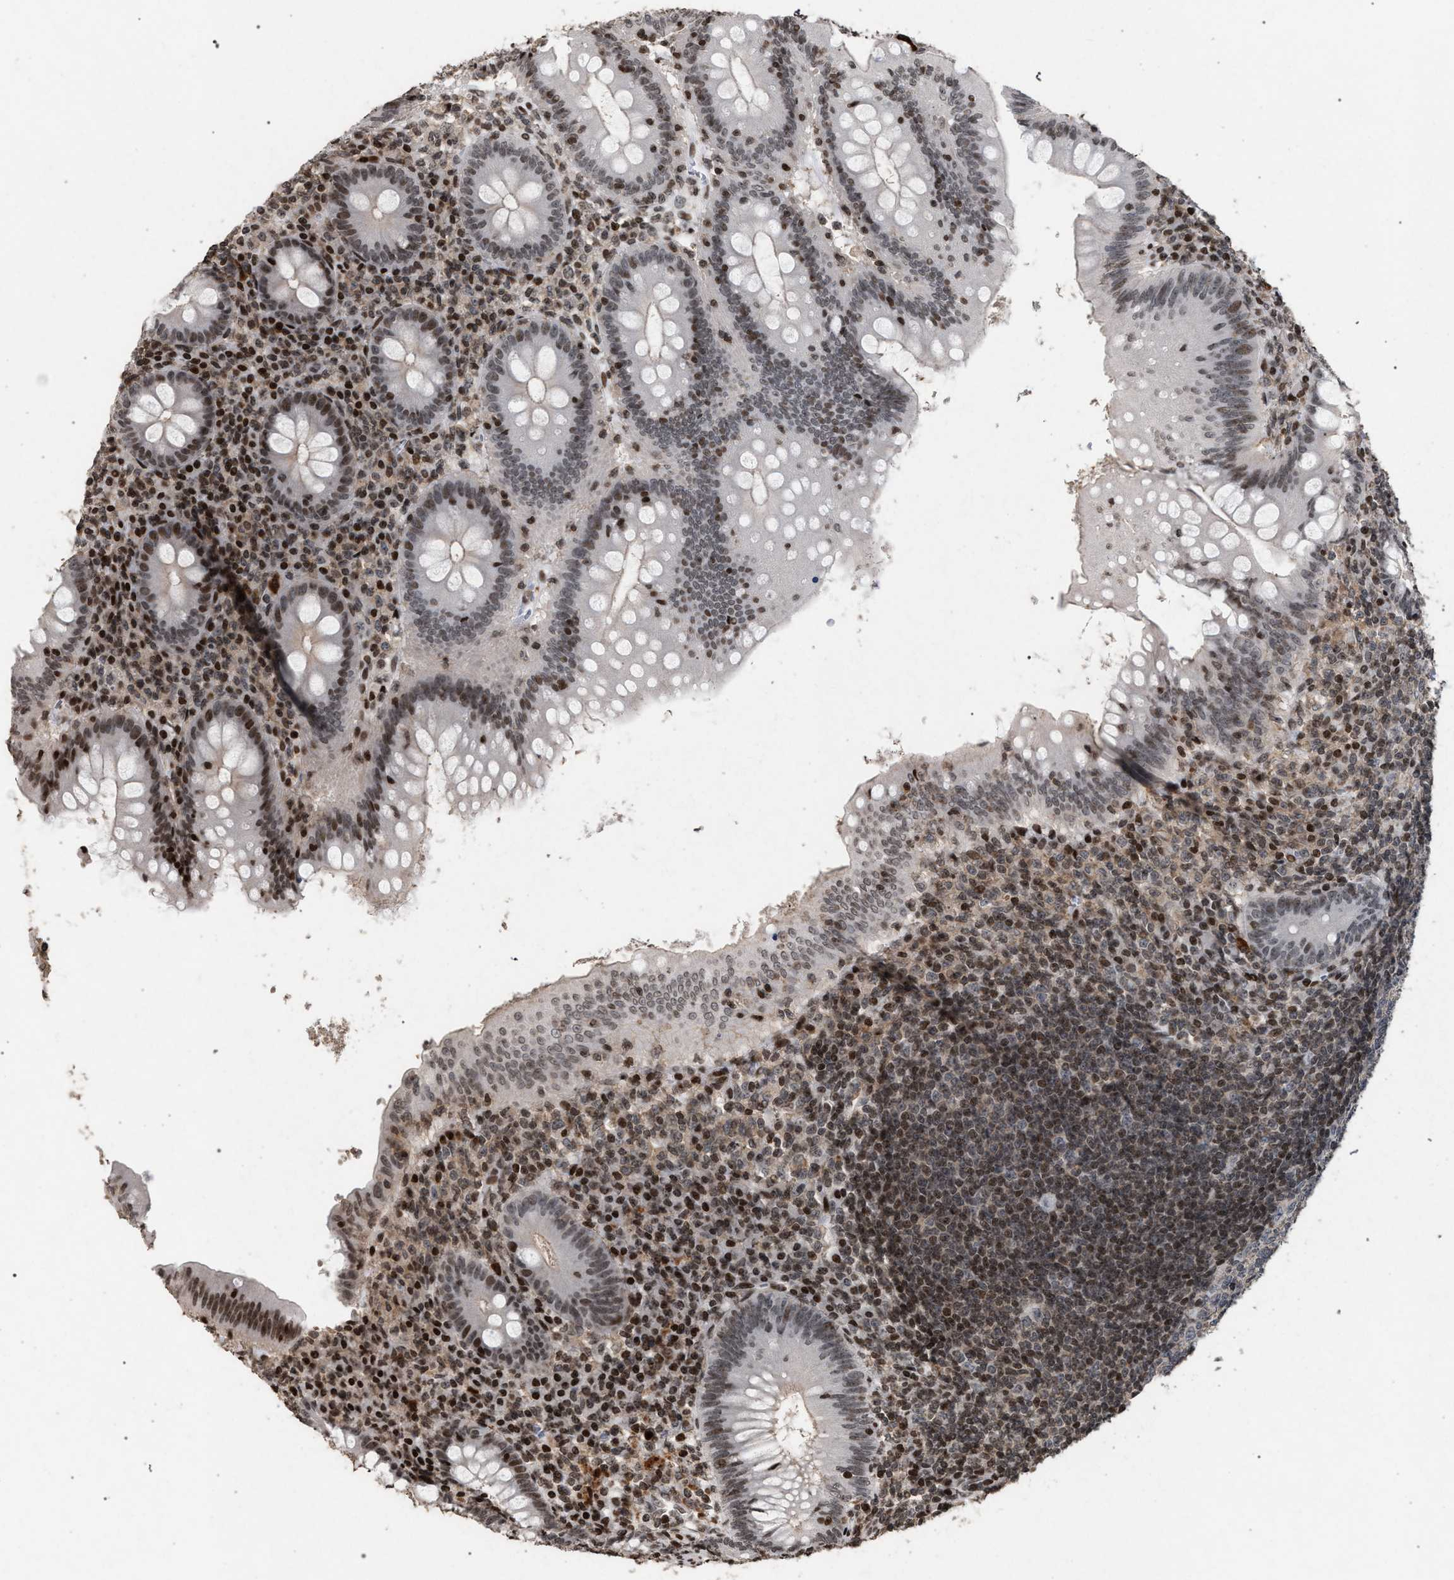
{"staining": {"intensity": "moderate", "quantity": "25%-75%", "location": "nuclear"}, "tissue": "appendix", "cell_type": "Glandular cells", "image_type": "normal", "snomed": [{"axis": "morphology", "description": "Normal tissue, NOS"}, {"axis": "topography", "description": "Appendix"}], "caption": "The immunohistochemical stain shows moderate nuclear staining in glandular cells of normal appendix. The staining is performed using DAB brown chromogen to label protein expression. The nuclei are counter-stained blue using hematoxylin.", "gene": "FOXD3", "patient": {"sex": "male", "age": 56}}